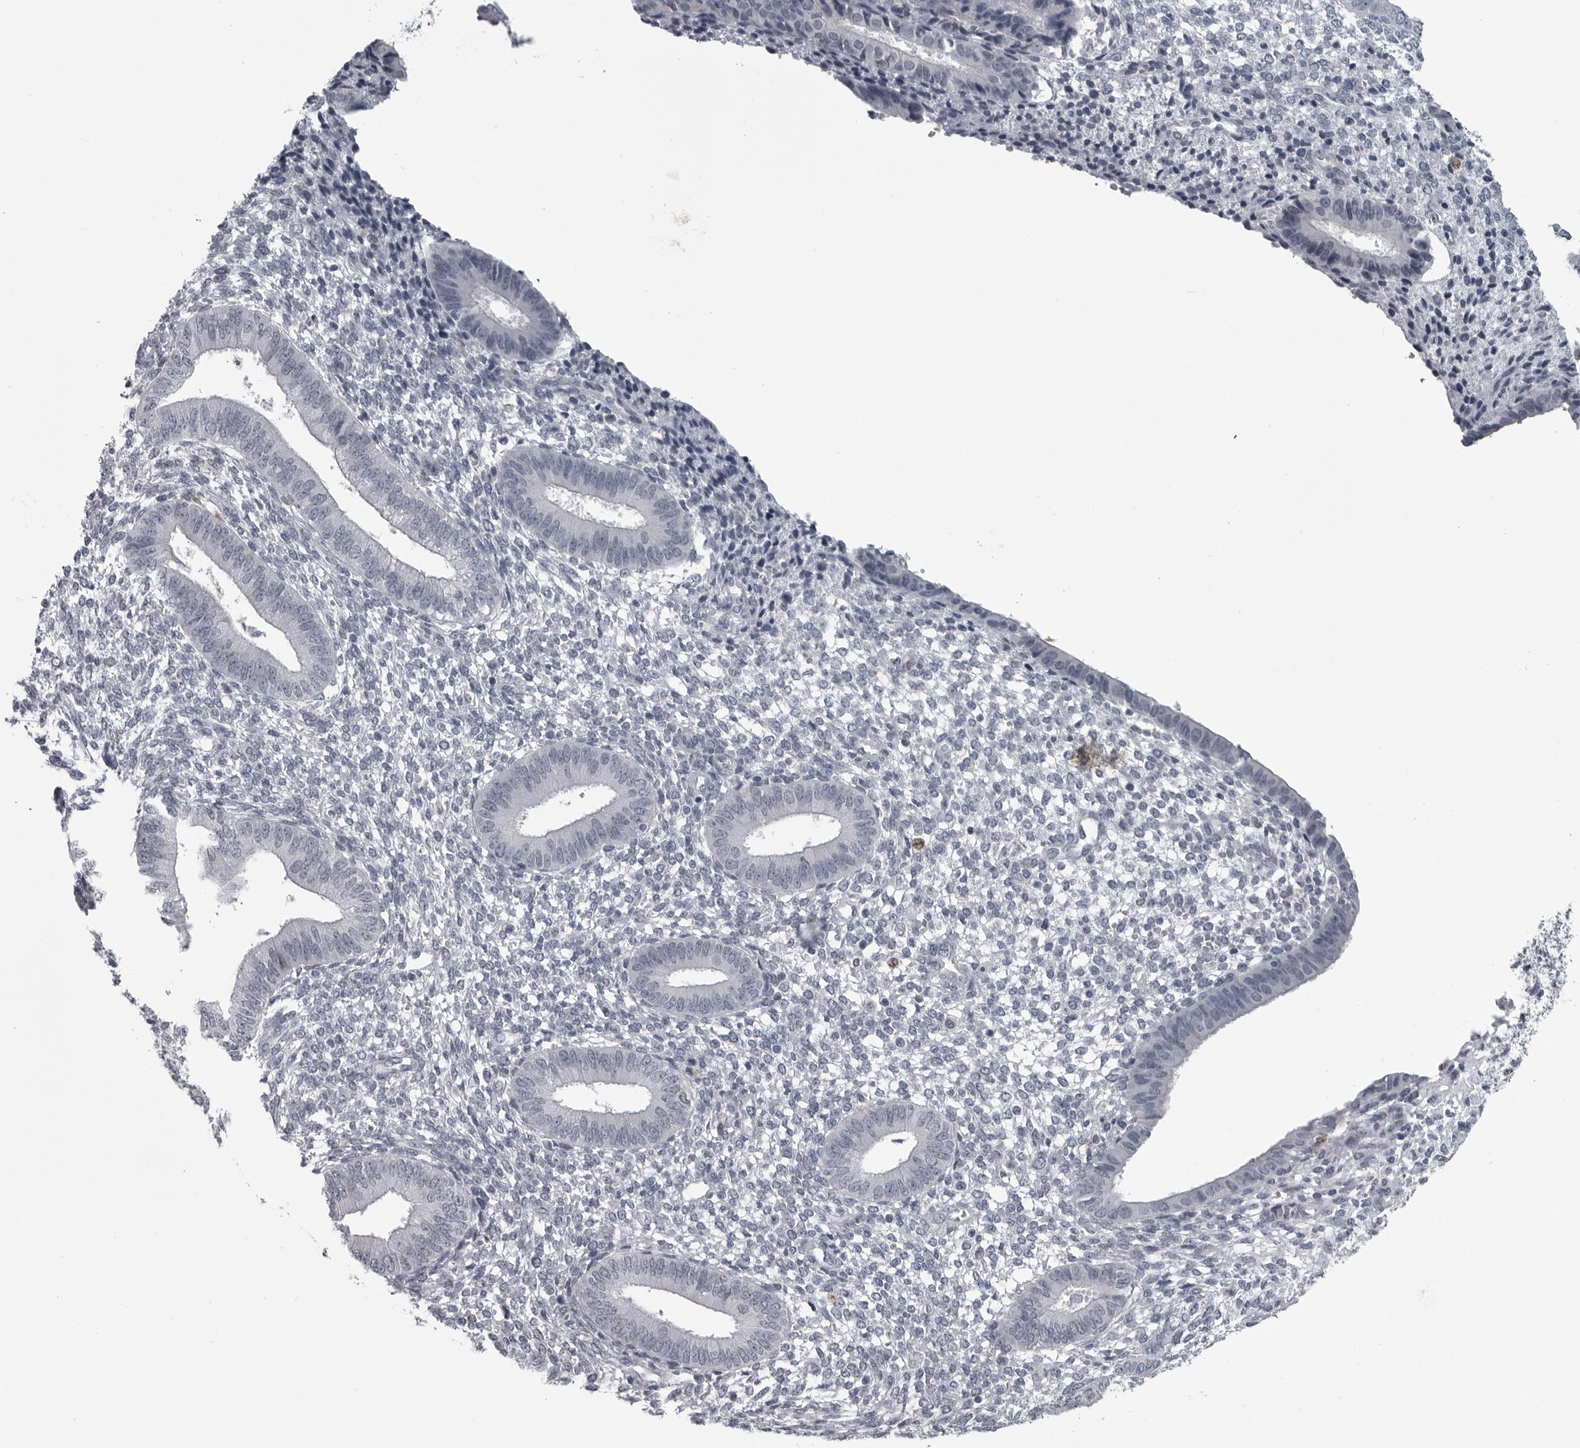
{"staining": {"intensity": "negative", "quantity": "none", "location": "none"}, "tissue": "endometrium", "cell_type": "Cells in endometrial stroma", "image_type": "normal", "snomed": [{"axis": "morphology", "description": "Normal tissue, NOS"}, {"axis": "topography", "description": "Endometrium"}], "caption": "High power microscopy photomicrograph of an IHC photomicrograph of benign endometrium, revealing no significant expression in cells in endometrial stroma.", "gene": "LYSMD1", "patient": {"sex": "female", "age": 46}}